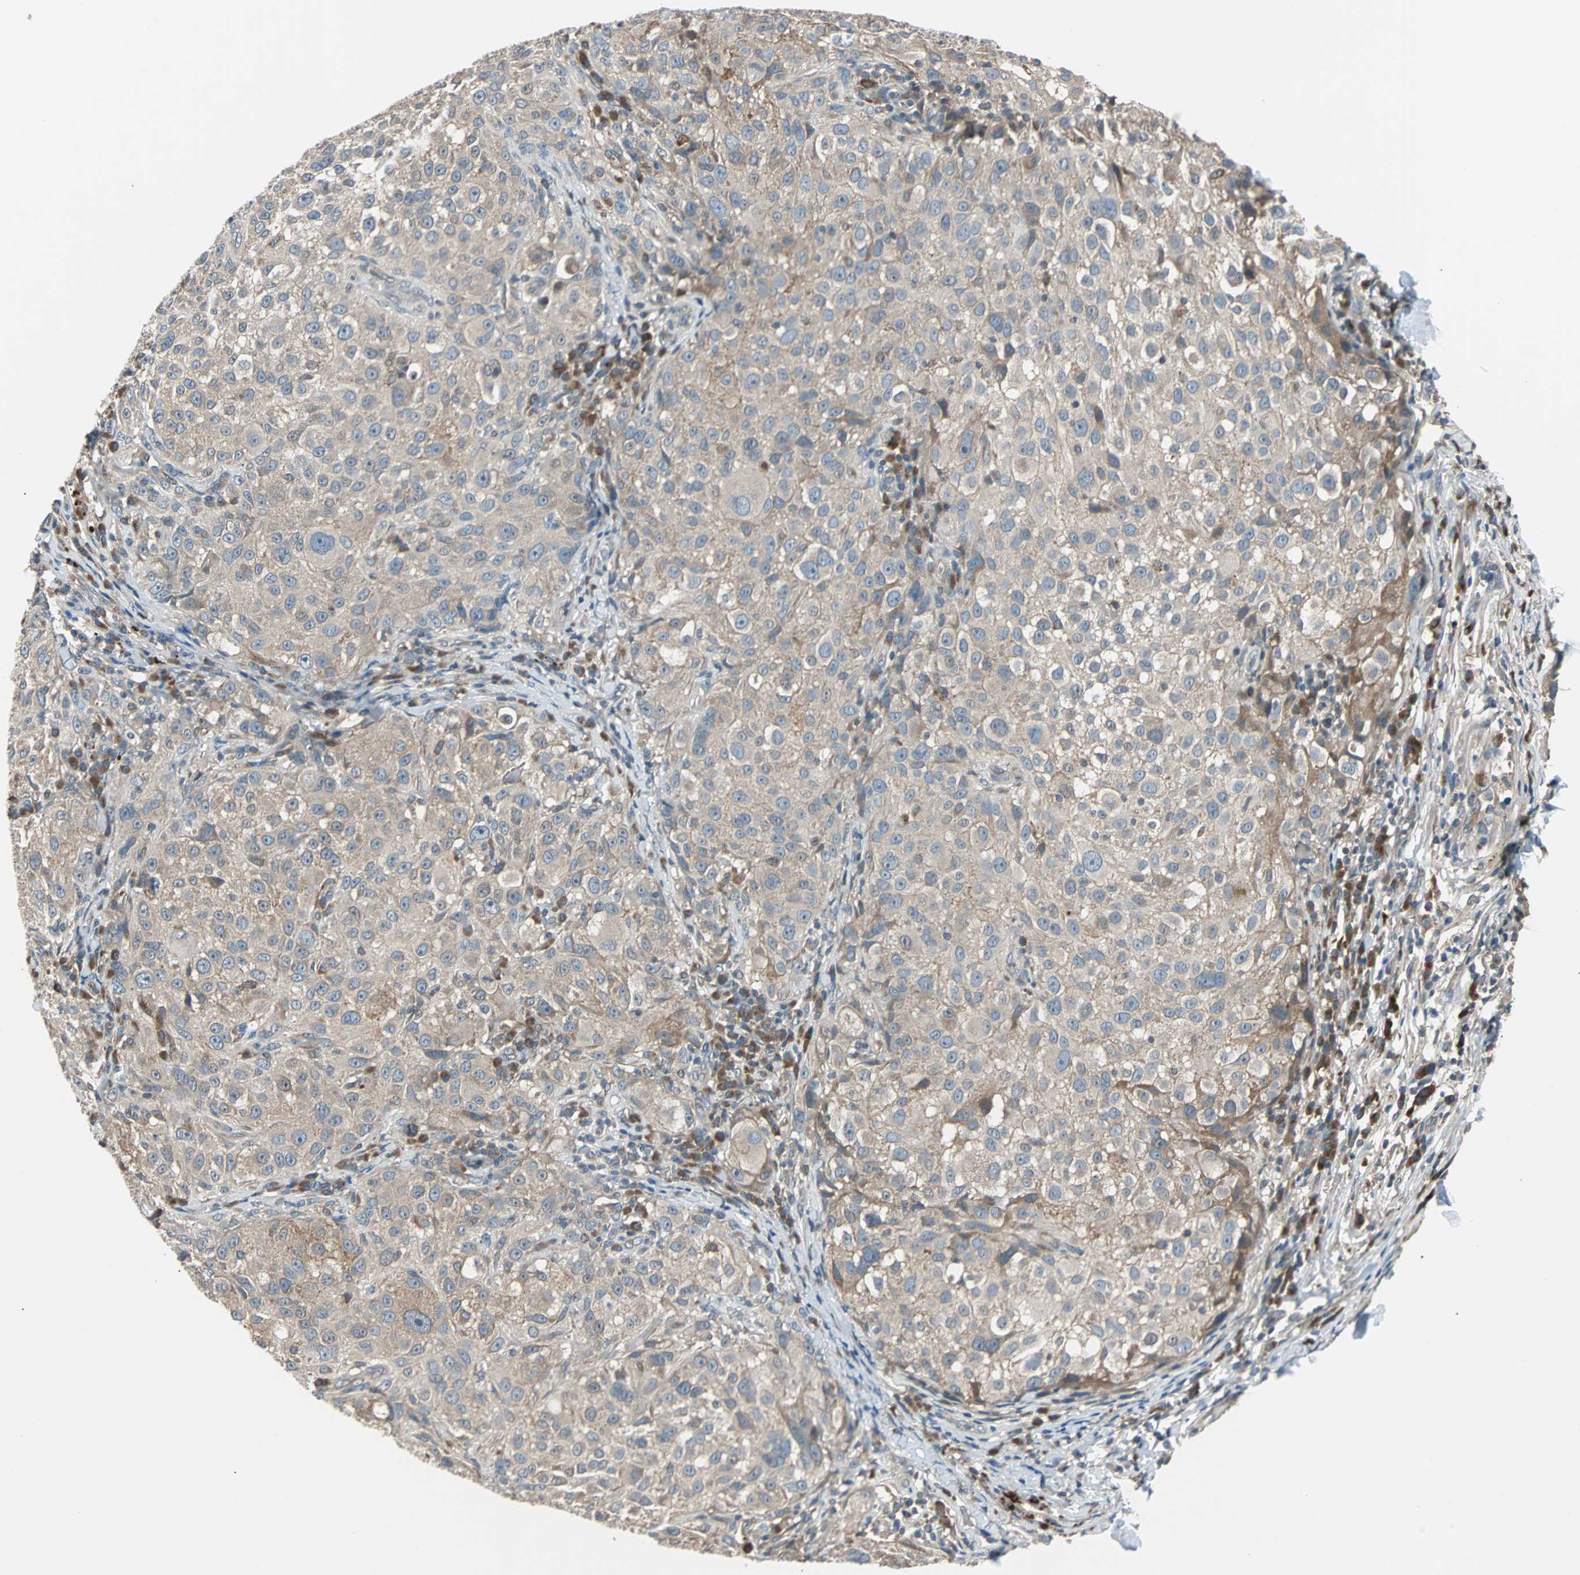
{"staining": {"intensity": "moderate", "quantity": ">75%", "location": "cytoplasmic/membranous"}, "tissue": "melanoma", "cell_type": "Tumor cells", "image_type": "cancer", "snomed": [{"axis": "morphology", "description": "Necrosis, NOS"}, {"axis": "morphology", "description": "Malignant melanoma, NOS"}, {"axis": "topography", "description": "Skin"}], "caption": "Approximately >75% of tumor cells in human melanoma display moderate cytoplasmic/membranous protein expression as visualized by brown immunohistochemical staining.", "gene": "ARF1", "patient": {"sex": "female", "age": 87}}